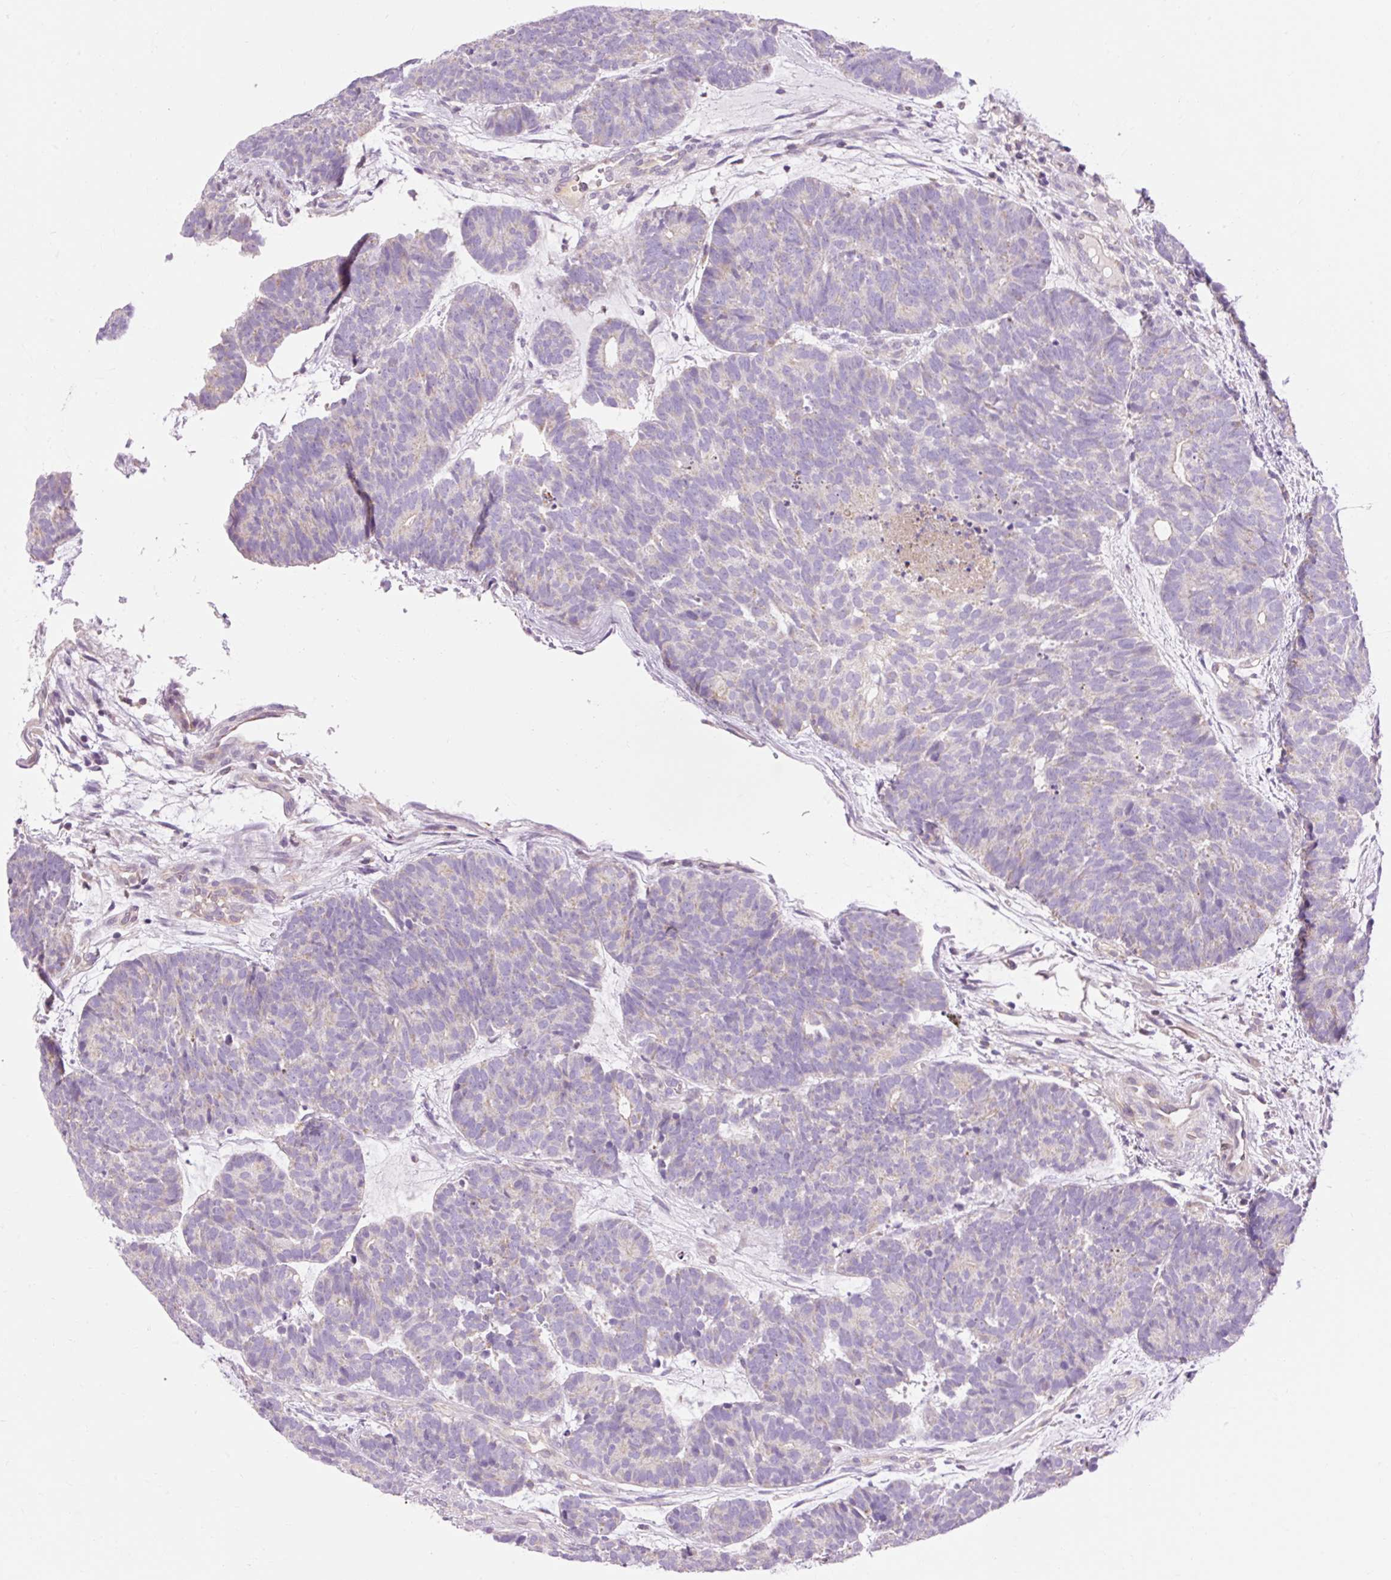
{"staining": {"intensity": "negative", "quantity": "none", "location": "none"}, "tissue": "head and neck cancer", "cell_type": "Tumor cells", "image_type": "cancer", "snomed": [{"axis": "morphology", "description": "Adenocarcinoma, NOS"}, {"axis": "topography", "description": "Head-Neck"}], "caption": "This is a micrograph of IHC staining of head and neck adenocarcinoma, which shows no staining in tumor cells.", "gene": "IMMT", "patient": {"sex": "female", "age": 81}}